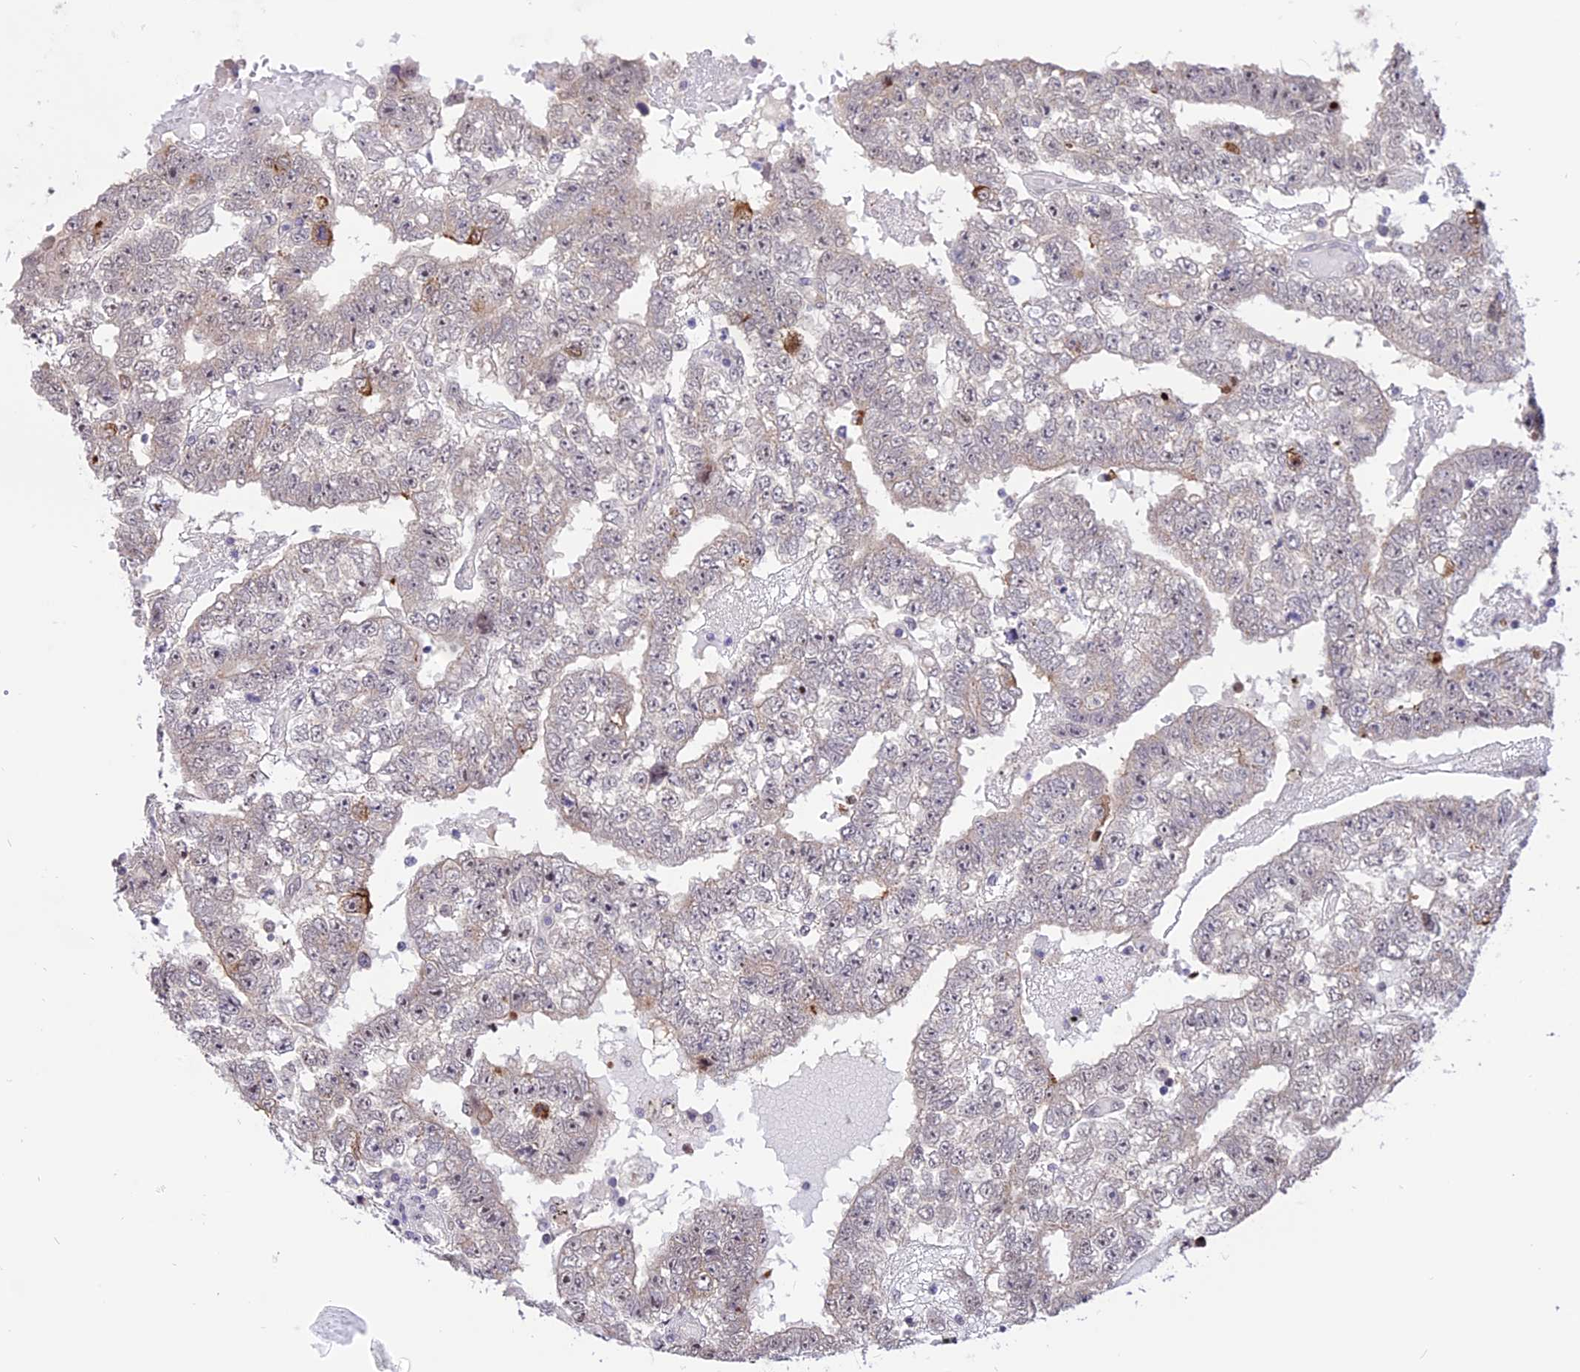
{"staining": {"intensity": "weak", "quantity": "<25%", "location": "cytoplasmic/membranous"}, "tissue": "testis cancer", "cell_type": "Tumor cells", "image_type": "cancer", "snomed": [{"axis": "morphology", "description": "Carcinoma, Embryonal, NOS"}, {"axis": "topography", "description": "Testis"}], "caption": "Immunohistochemistry (IHC) image of human testis cancer stained for a protein (brown), which shows no expression in tumor cells.", "gene": "ZNF837", "patient": {"sex": "male", "age": 25}}